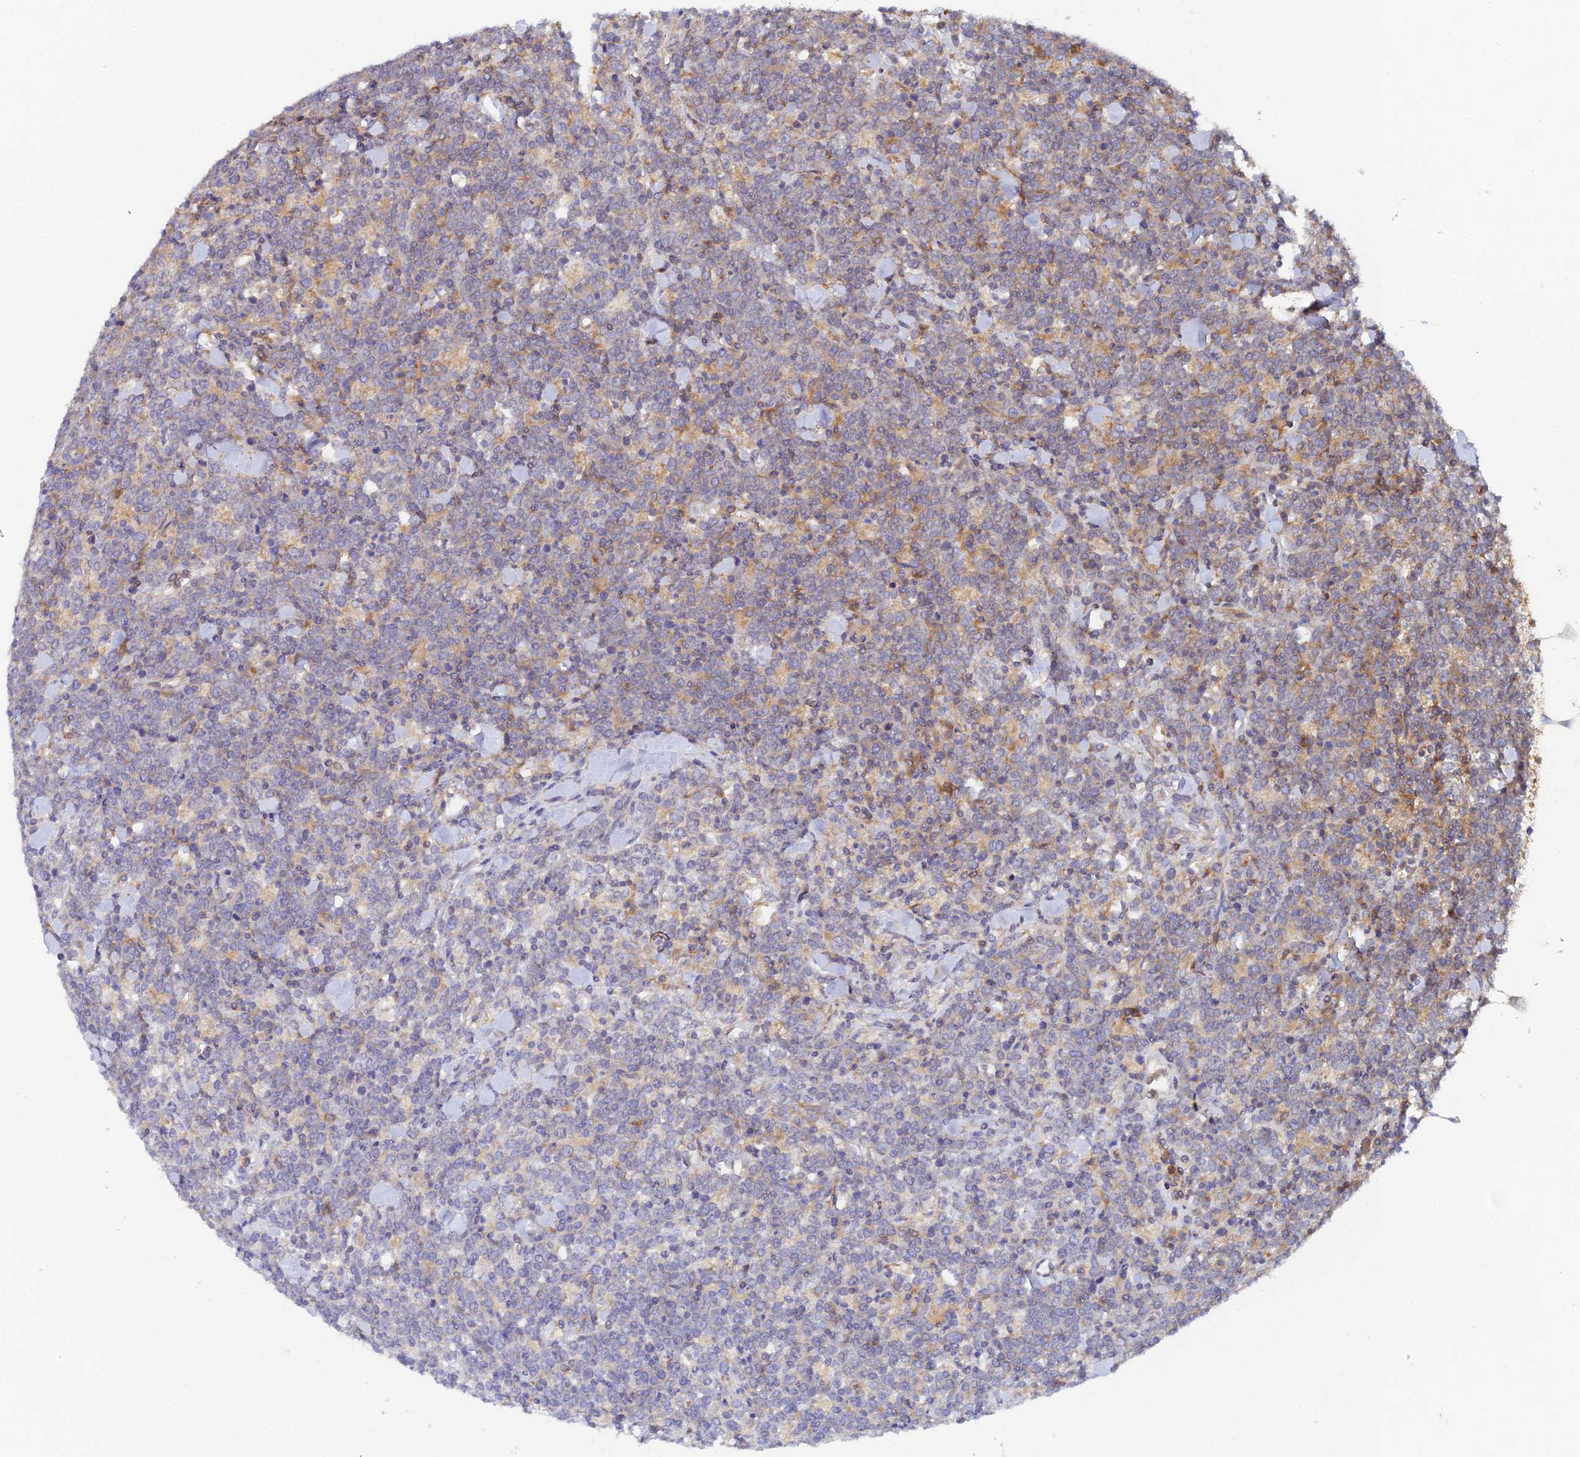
{"staining": {"intensity": "weak", "quantity": "<25%", "location": "cytoplasmic/membranous"}, "tissue": "lymphoma", "cell_type": "Tumor cells", "image_type": "cancer", "snomed": [{"axis": "morphology", "description": "Malignant lymphoma, non-Hodgkin's type, High grade"}, {"axis": "topography", "description": "Small intestine"}], "caption": "The micrograph reveals no staining of tumor cells in malignant lymphoma, non-Hodgkin's type (high-grade).", "gene": "GNG5B", "patient": {"sex": "male", "age": 8}}